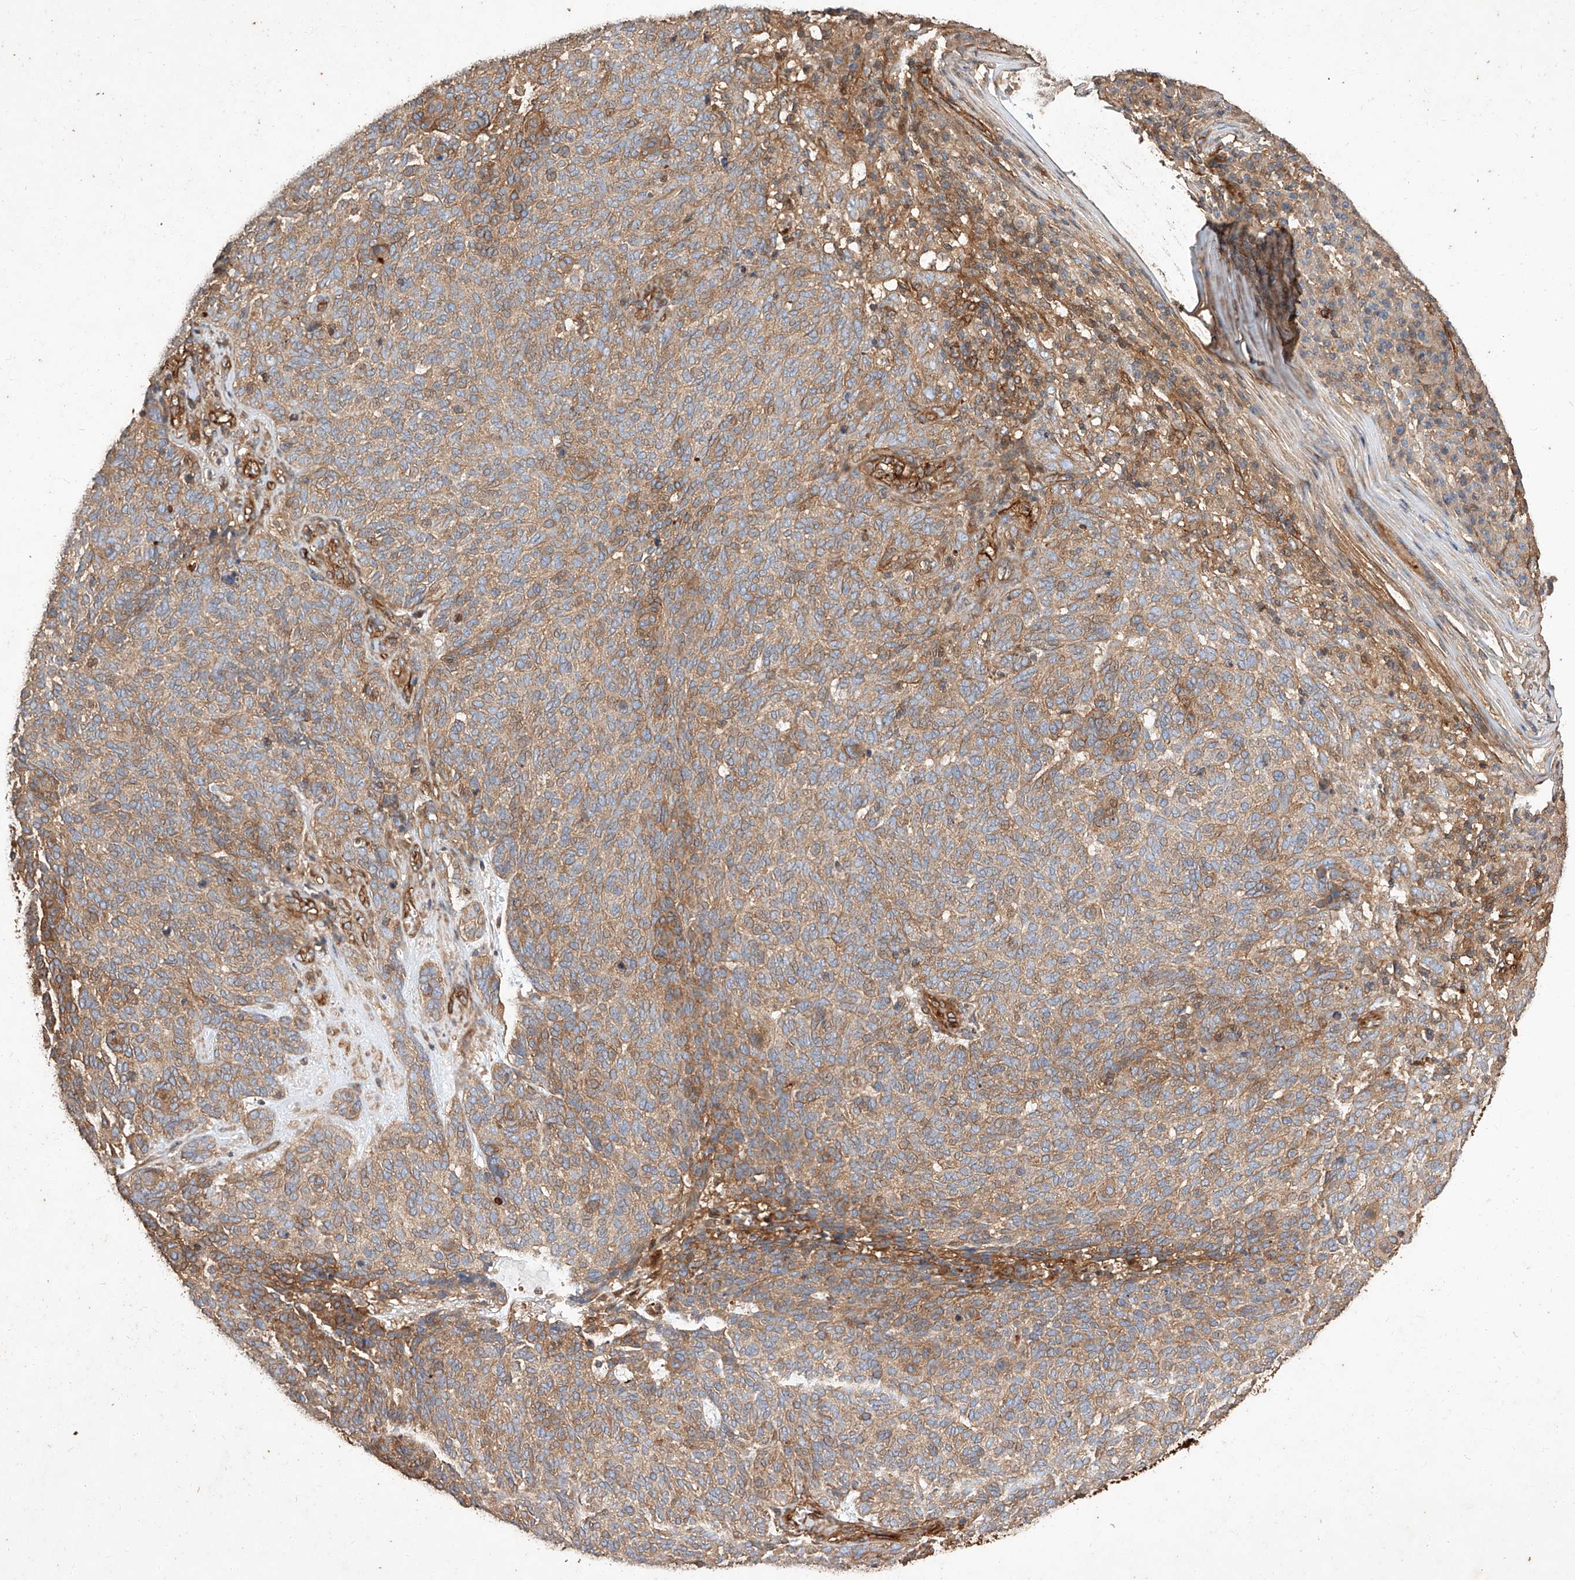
{"staining": {"intensity": "weak", "quantity": ">75%", "location": "cytoplasmic/membranous"}, "tissue": "skin cancer", "cell_type": "Tumor cells", "image_type": "cancer", "snomed": [{"axis": "morphology", "description": "Squamous cell carcinoma, NOS"}, {"axis": "topography", "description": "Skin"}], "caption": "Squamous cell carcinoma (skin) tissue displays weak cytoplasmic/membranous expression in approximately >75% of tumor cells", "gene": "GHDC", "patient": {"sex": "female", "age": 90}}